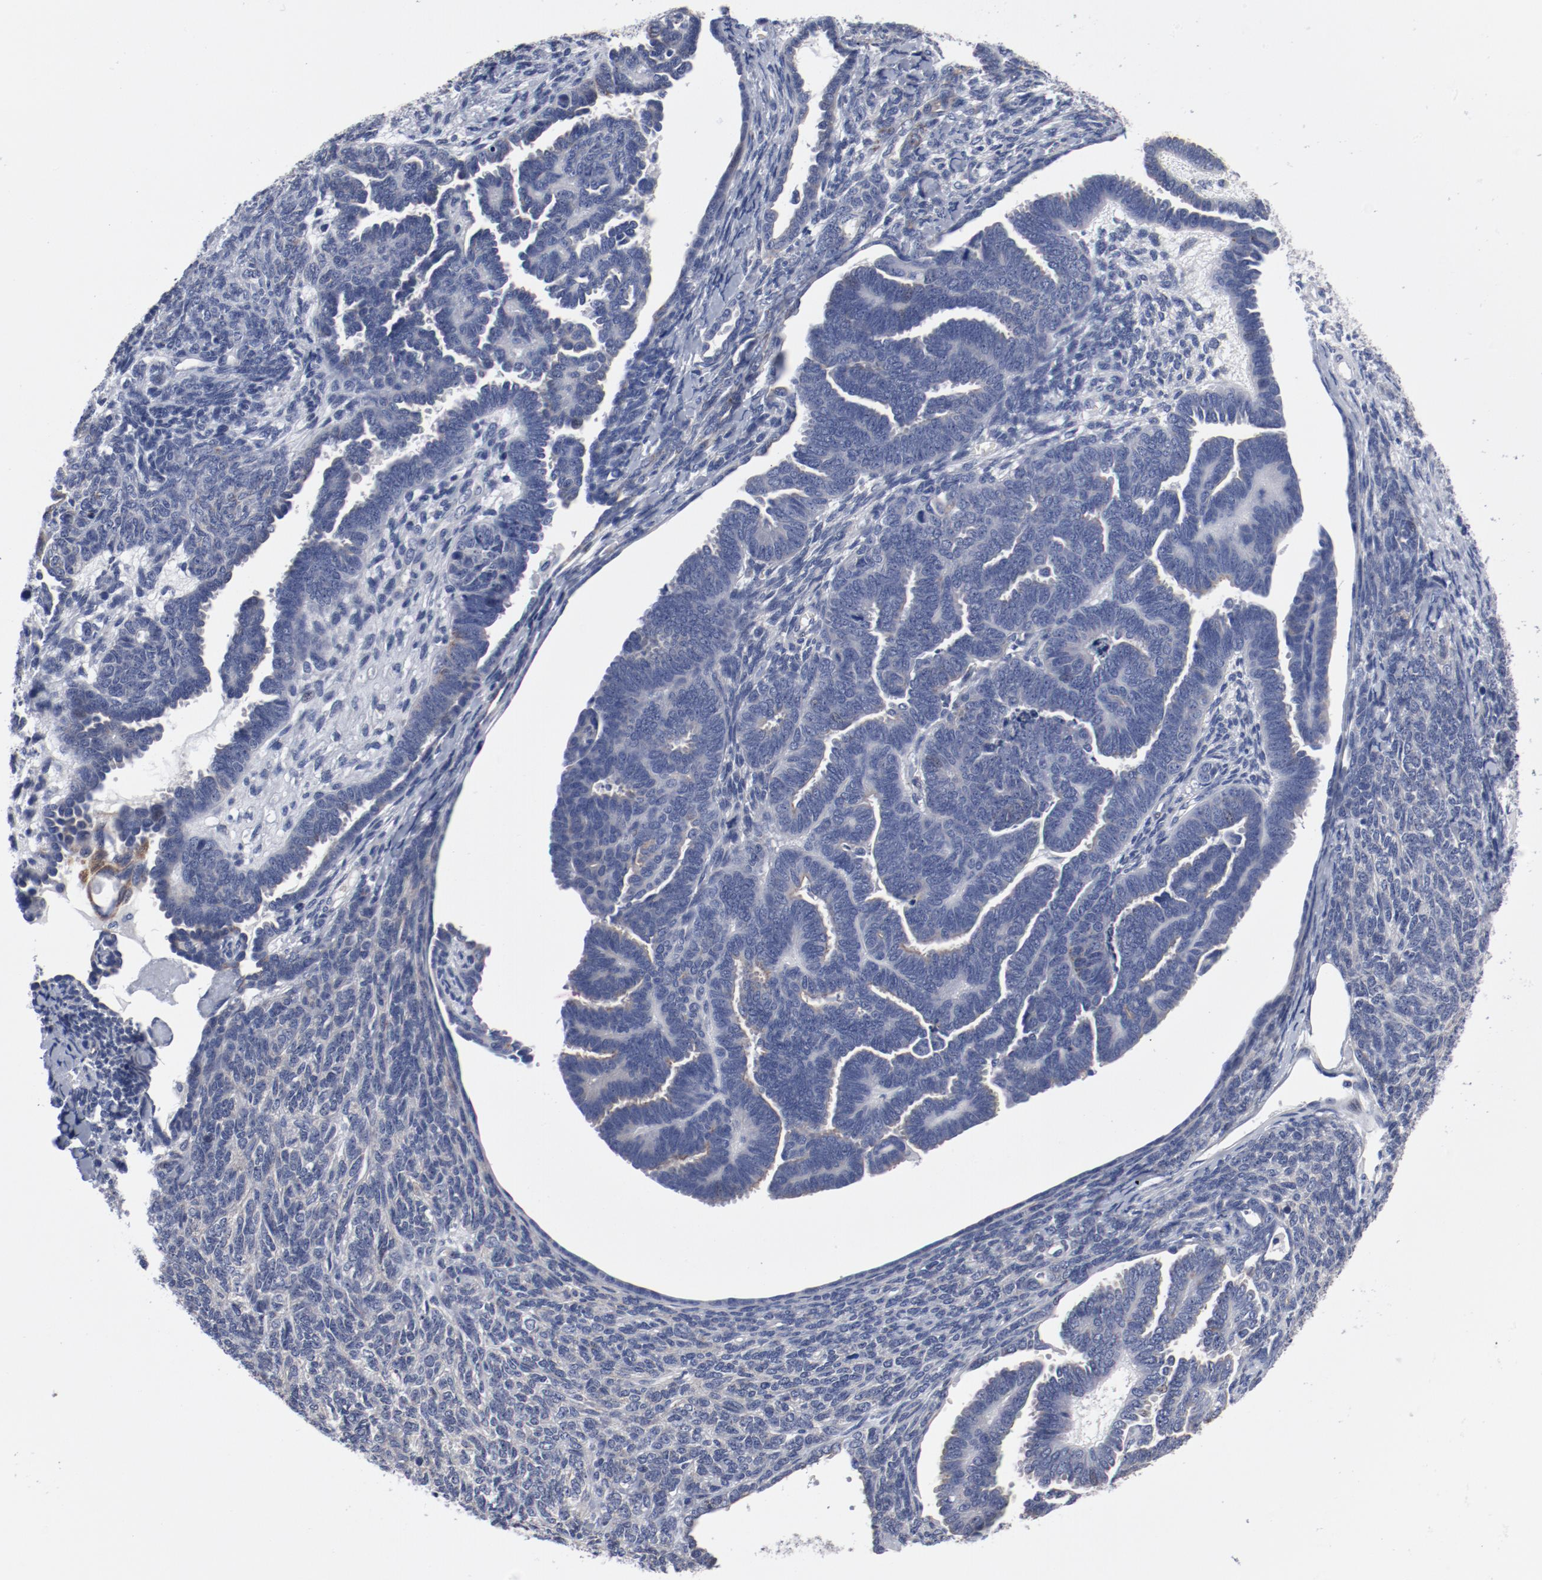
{"staining": {"intensity": "negative", "quantity": "none", "location": "none"}, "tissue": "endometrial cancer", "cell_type": "Tumor cells", "image_type": "cancer", "snomed": [{"axis": "morphology", "description": "Neoplasm, malignant, NOS"}, {"axis": "topography", "description": "Endometrium"}], "caption": "An immunohistochemistry (IHC) image of endometrial cancer is shown. There is no staining in tumor cells of endometrial cancer.", "gene": "GPR143", "patient": {"sex": "female", "age": 74}}